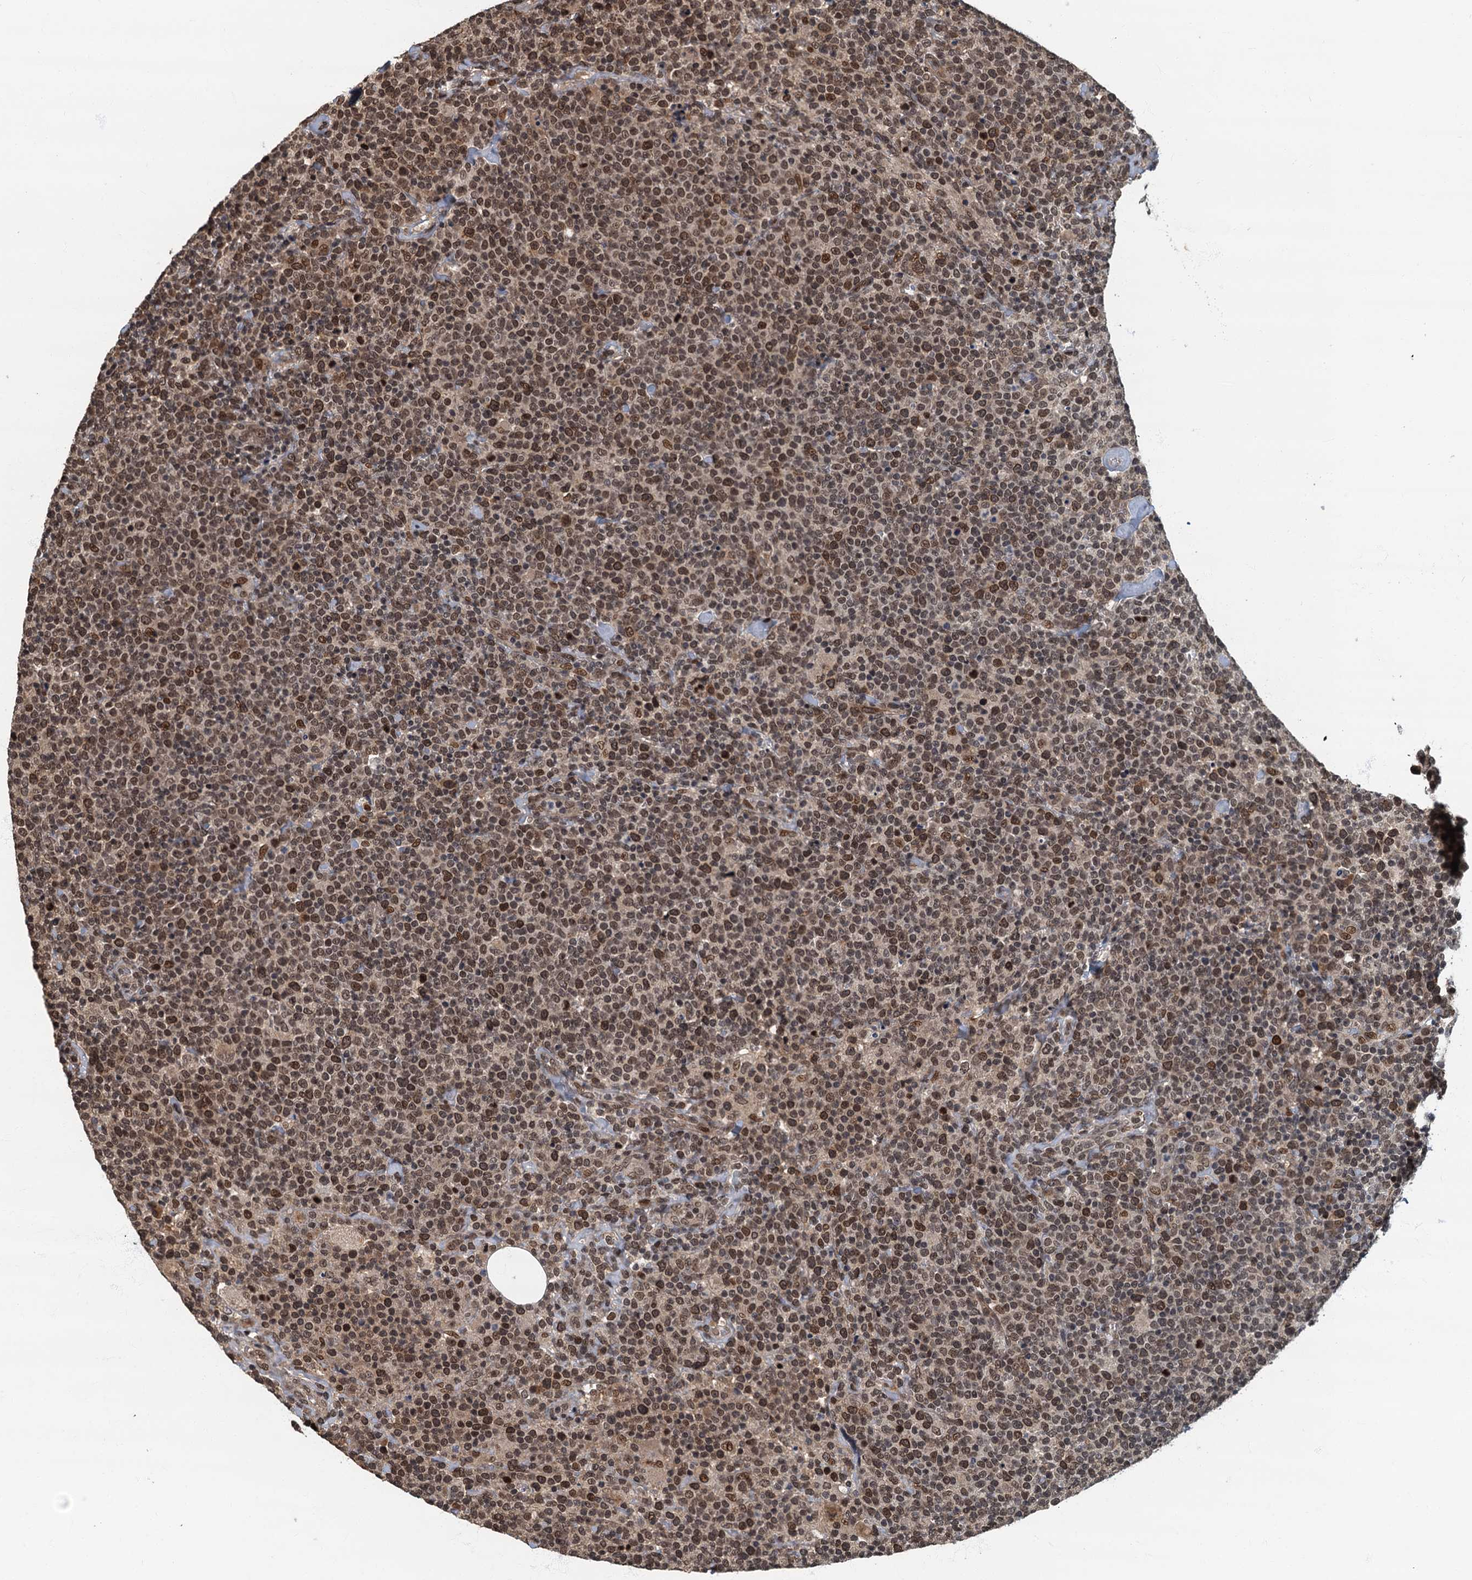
{"staining": {"intensity": "moderate", "quantity": ">75%", "location": "nuclear"}, "tissue": "lymphoma", "cell_type": "Tumor cells", "image_type": "cancer", "snomed": [{"axis": "morphology", "description": "Malignant lymphoma, non-Hodgkin's type, High grade"}, {"axis": "topography", "description": "Lymph node"}], "caption": "Immunohistochemistry micrograph of high-grade malignant lymphoma, non-Hodgkin's type stained for a protein (brown), which shows medium levels of moderate nuclear positivity in approximately >75% of tumor cells.", "gene": "CKAP2L", "patient": {"sex": "male", "age": 61}}